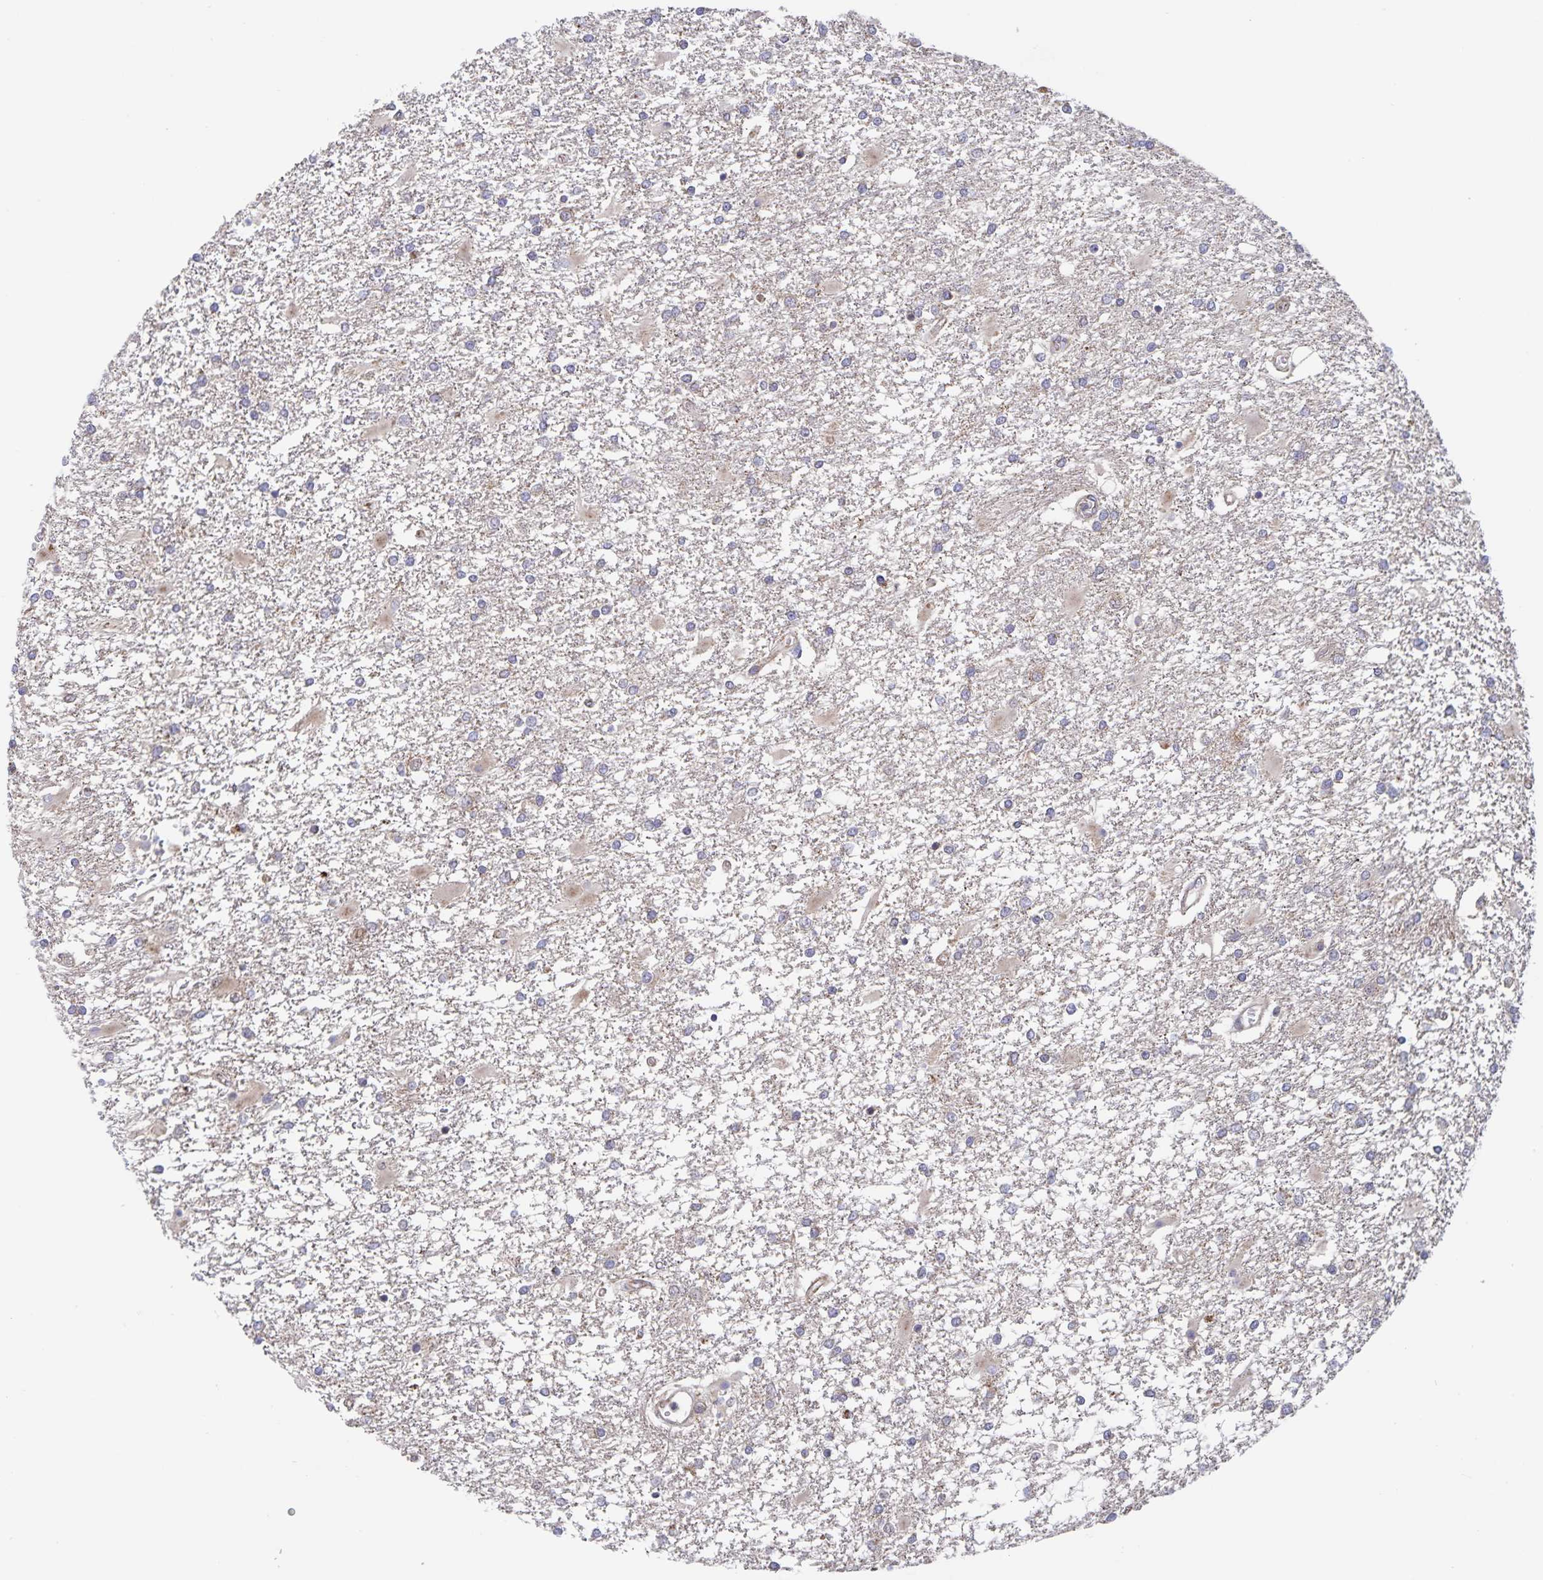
{"staining": {"intensity": "negative", "quantity": "none", "location": "none"}, "tissue": "glioma", "cell_type": "Tumor cells", "image_type": "cancer", "snomed": [{"axis": "morphology", "description": "Glioma, malignant, High grade"}, {"axis": "topography", "description": "Cerebral cortex"}], "caption": "Protein analysis of glioma exhibits no significant positivity in tumor cells.", "gene": "ACACA", "patient": {"sex": "male", "age": 79}}